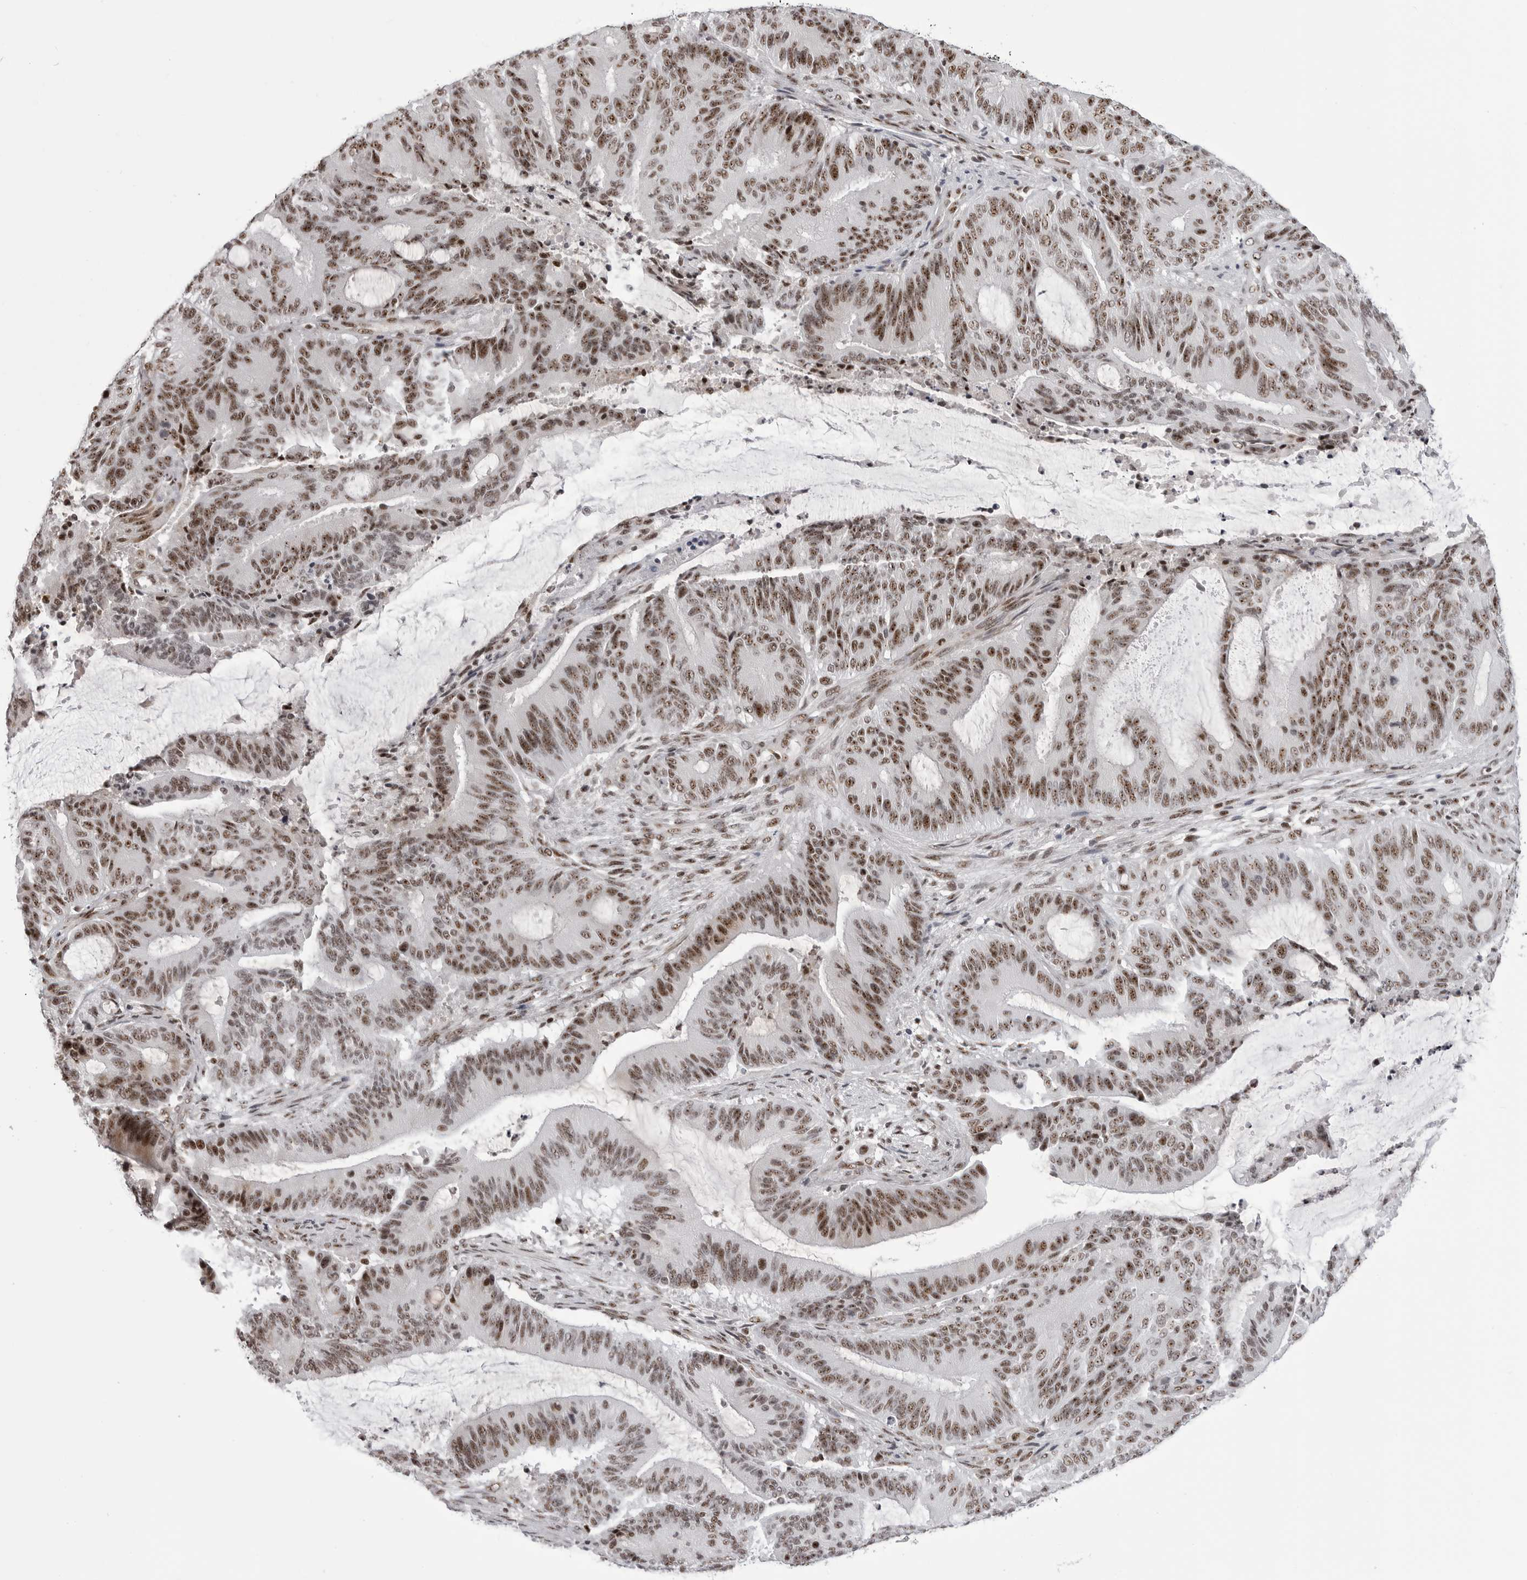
{"staining": {"intensity": "moderate", "quantity": ">75%", "location": "nuclear"}, "tissue": "liver cancer", "cell_type": "Tumor cells", "image_type": "cancer", "snomed": [{"axis": "morphology", "description": "Normal tissue, NOS"}, {"axis": "morphology", "description": "Cholangiocarcinoma"}, {"axis": "topography", "description": "Liver"}, {"axis": "topography", "description": "Peripheral nerve tissue"}], "caption": "Liver cholangiocarcinoma was stained to show a protein in brown. There is medium levels of moderate nuclear expression in approximately >75% of tumor cells. (Brightfield microscopy of DAB IHC at high magnification).", "gene": "WRAP53", "patient": {"sex": "female", "age": 73}}